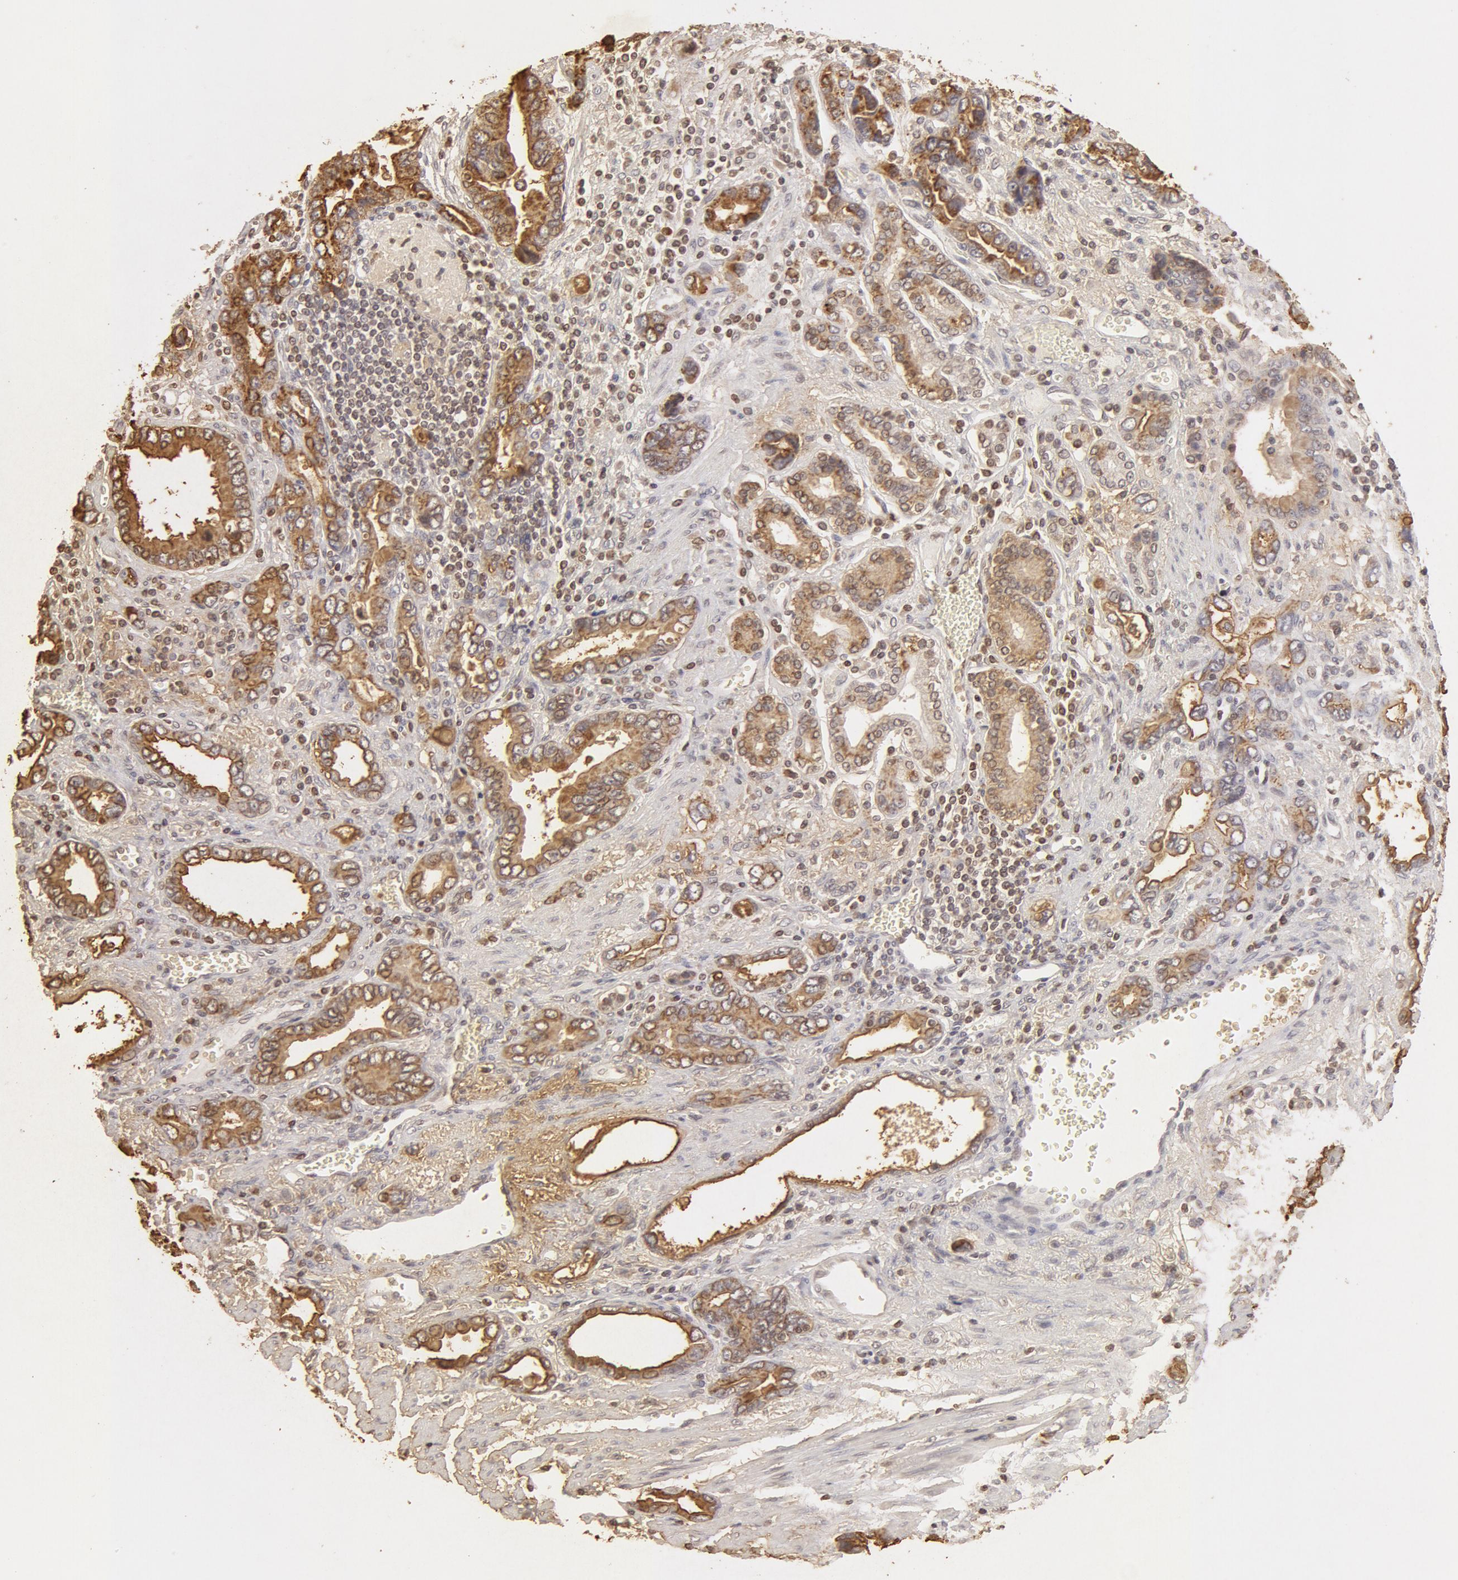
{"staining": {"intensity": "moderate", "quantity": "25%-75%", "location": "cytoplasmic/membranous"}, "tissue": "stomach cancer", "cell_type": "Tumor cells", "image_type": "cancer", "snomed": [{"axis": "morphology", "description": "Adenocarcinoma, NOS"}, {"axis": "topography", "description": "Stomach"}], "caption": "Brown immunohistochemical staining in human stomach cancer (adenocarcinoma) reveals moderate cytoplasmic/membranous positivity in about 25%-75% of tumor cells.", "gene": "ADPRH", "patient": {"sex": "male", "age": 78}}